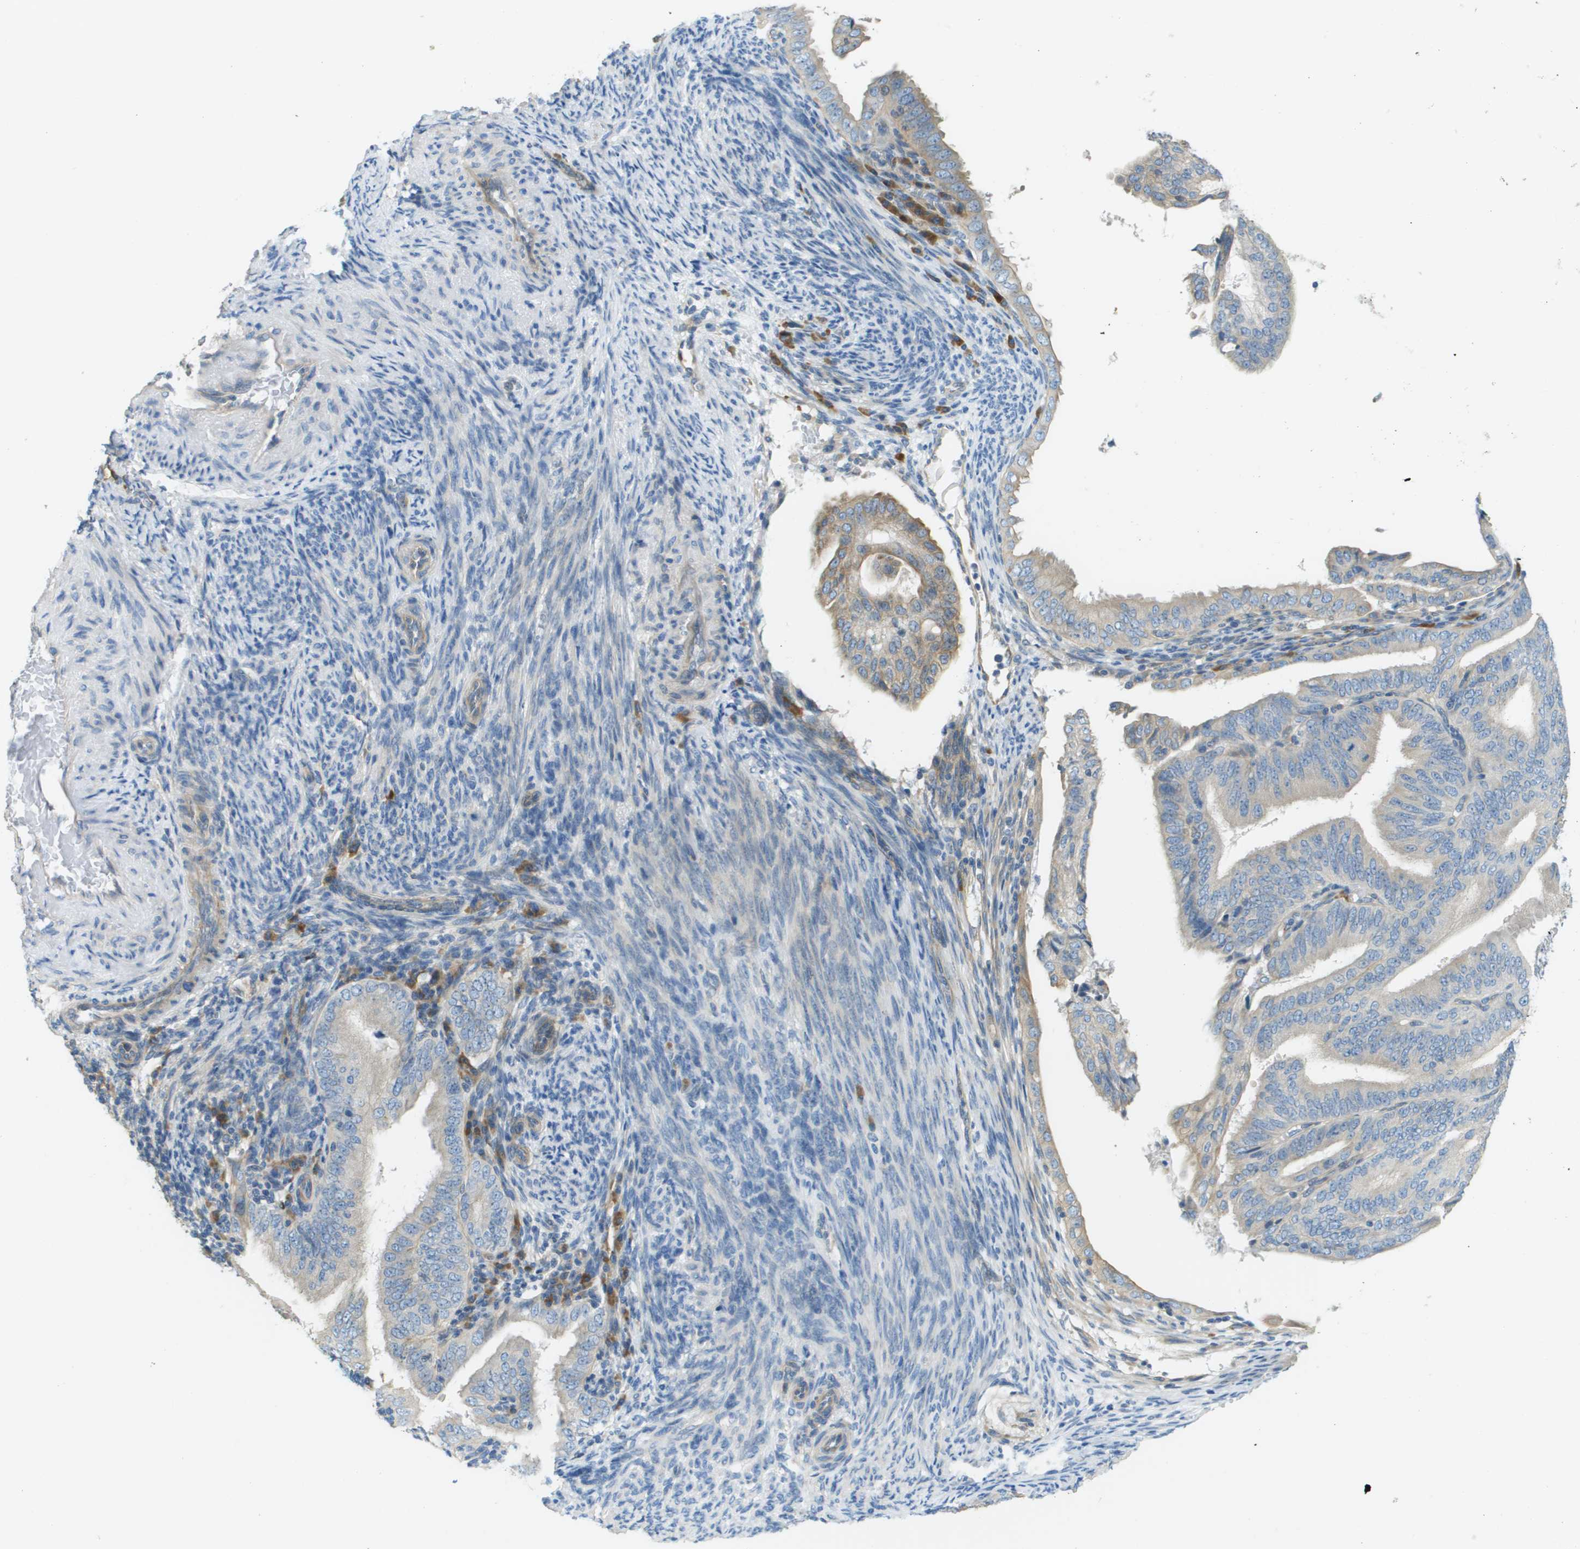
{"staining": {"intensity": "weak", "quantity": "25%-75%", "location": "cytoplasmic/membranous"}, "tissue": "endometrial cancer", "cell_type": "Tumor cells", "image_type": "cancer", "snomed": [{"axis": "morphology", "description": "Adenocarcinoma, NOS"}, {"axis": "topography", "description": "Endometrium"}], "caption": "Protein expression analysis of endometrial cancer displays weak cytoplasmic/membranous positivity in about 25%-75% of tumor cells.", "gene": "DNAJB11", "patient": {"sex": "female", "age": 58}}